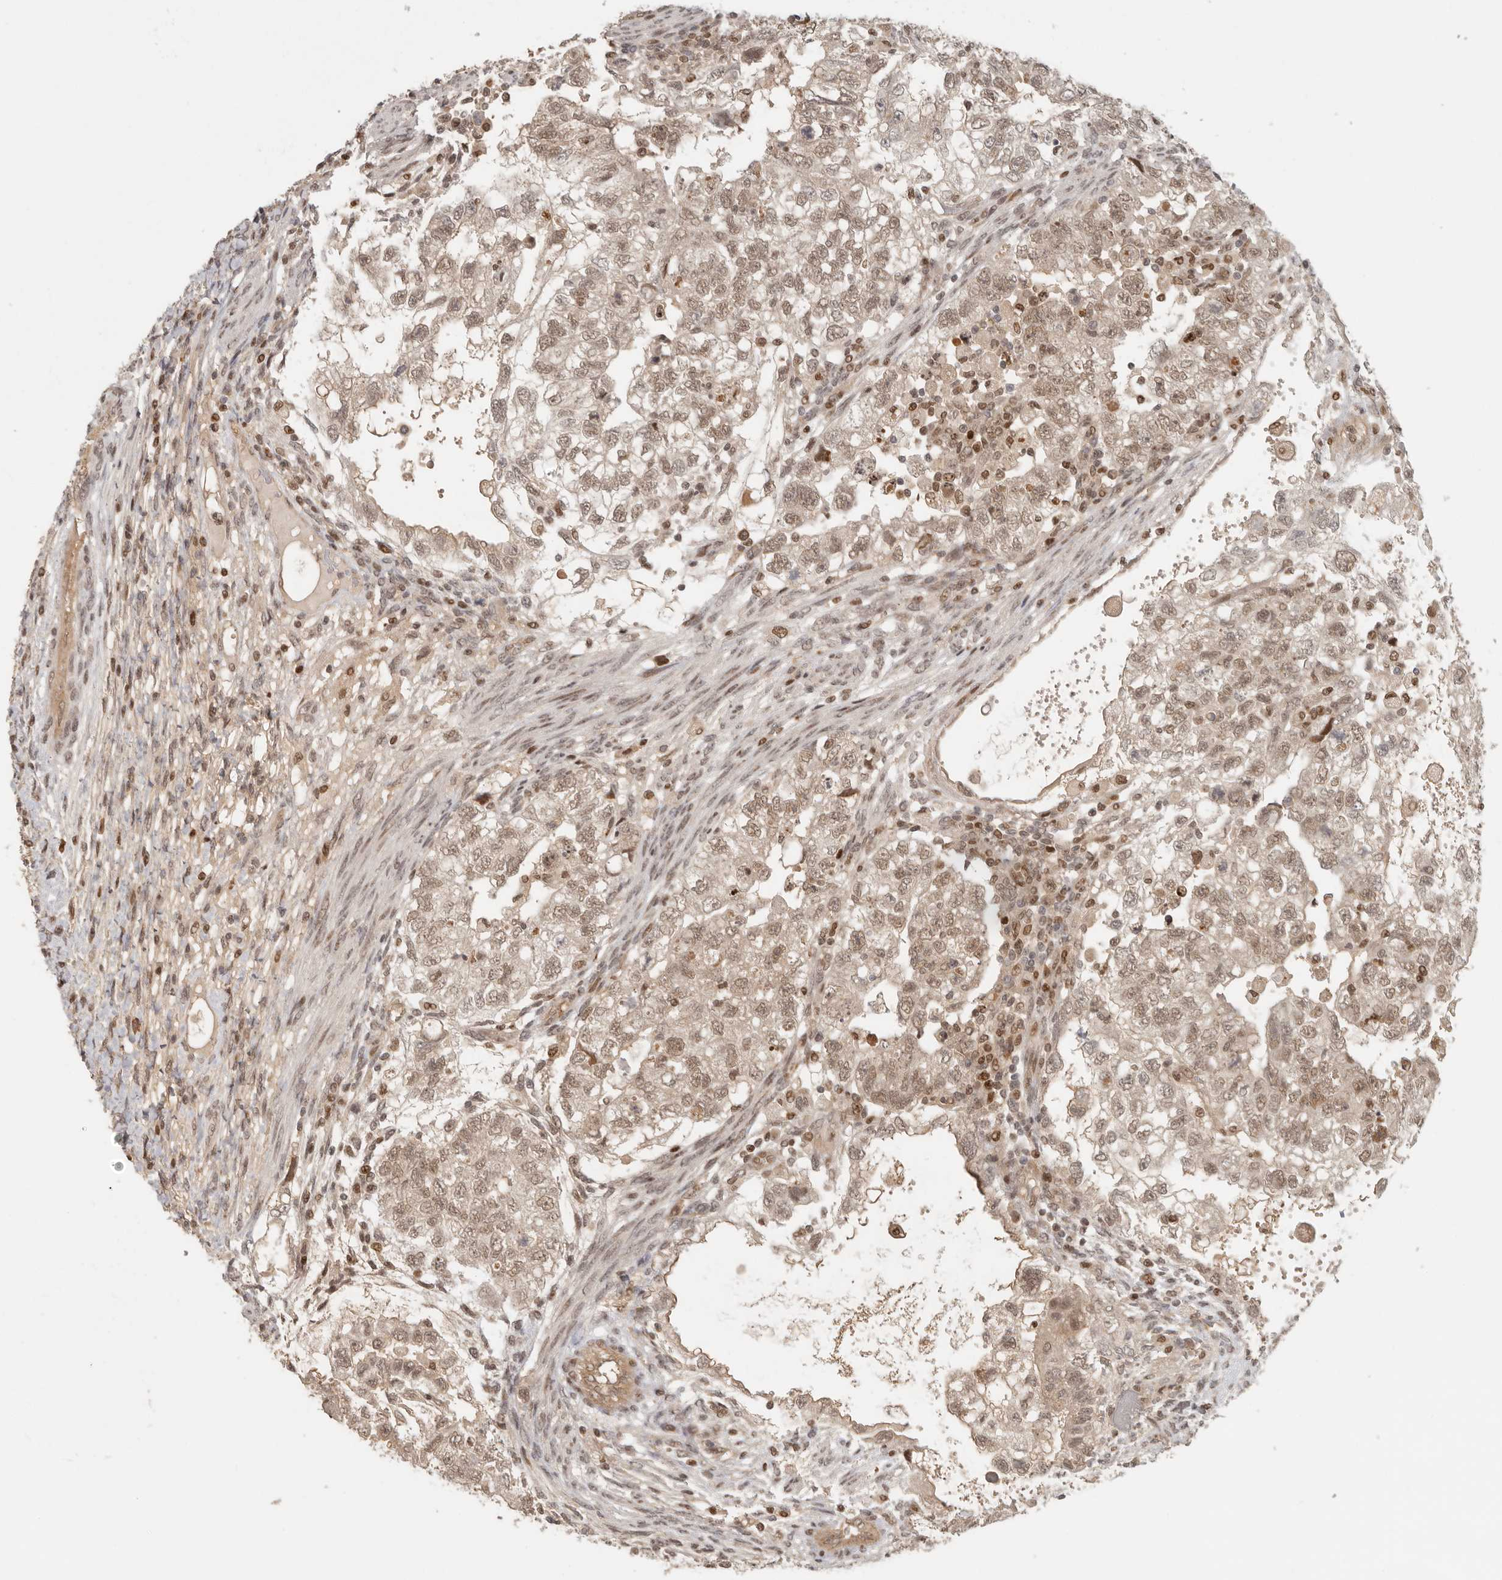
{"staining": {"intensity": "moderate", "quantity": ">75%", "location": "nuclear"}, "tissue": "testis cancer", "cell_type": "Tumor cells", "image_type": "cancer", "snomed": [{"axis": "morphology", "description": "Carcinoma, Embryonal, NOS"}, {"axis": "topography", "description": "Testis"}], "caption": "Human embryonal carcinoma (testis) stained for a protein (brown) exhibits moderate nuclear positive staining in approximately >75% of tumor cells.", "gene": "PSMA5", "patient": {"sex": "male", "age": 37}}